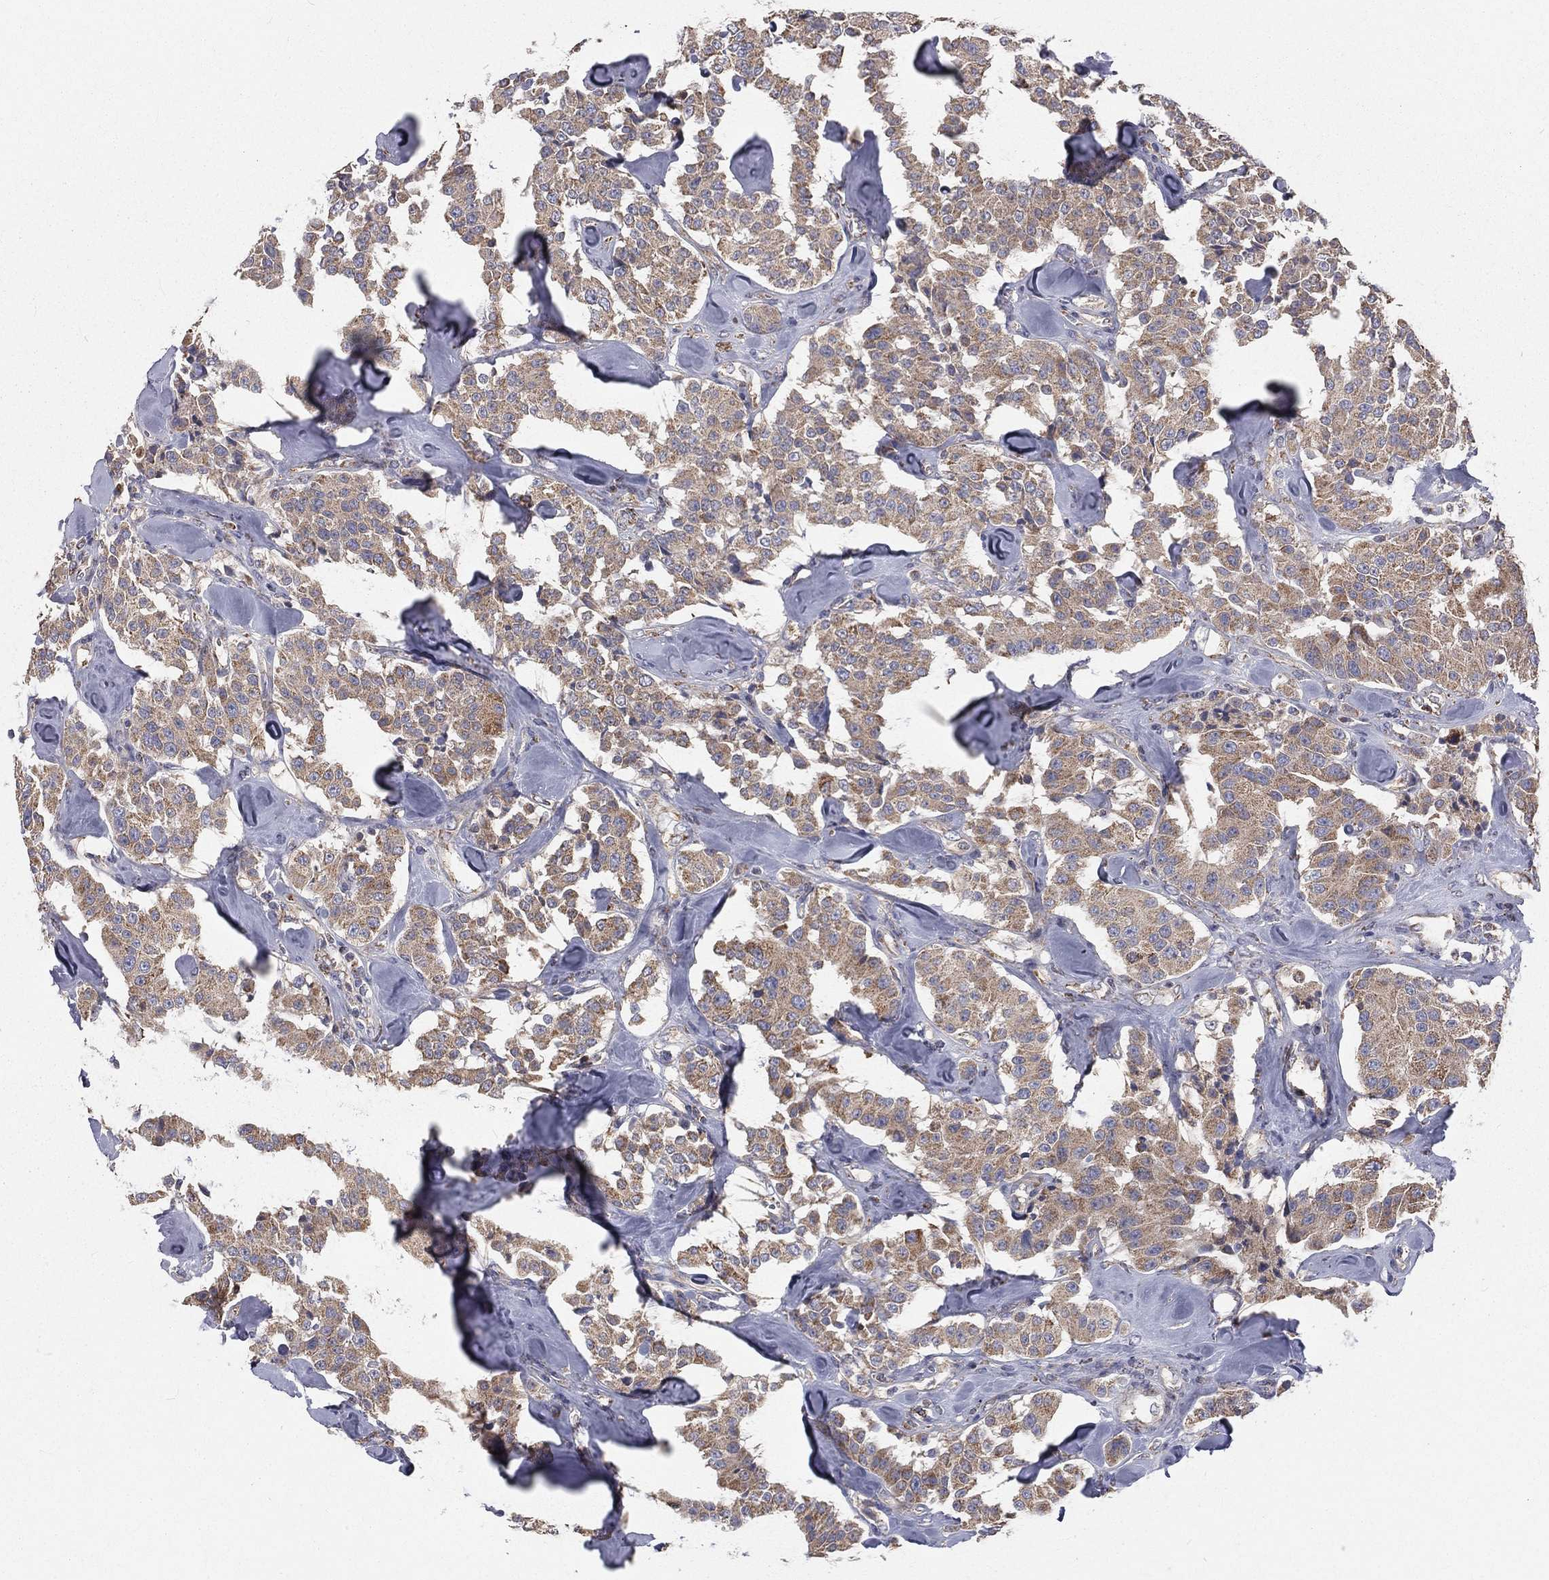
{"staining": {"intensity": "weak", "quantity": ">75%", "location": "cytoplasmic/membranous"}, "tissue": "carcinoid", "cell_type": "Tumor cells", "image_type": "cancer", "snomed": [{"axis": "morphology", "description": "Carcinoid, malignant, NOS"}, {"axis": "topography", "description": "Pancreas"}], "caption": "IHC histopathology image of neoplastic tissue: malignant carcinoid stained using IHC reveals low levels of weak protein expression localized specifically in the cytoplasmic/membranous of tumor cells, appearing as a cytoplasmic/membranous brown color.", "gene": "HADH", "patient": {"sex": "male", "age": 41}}